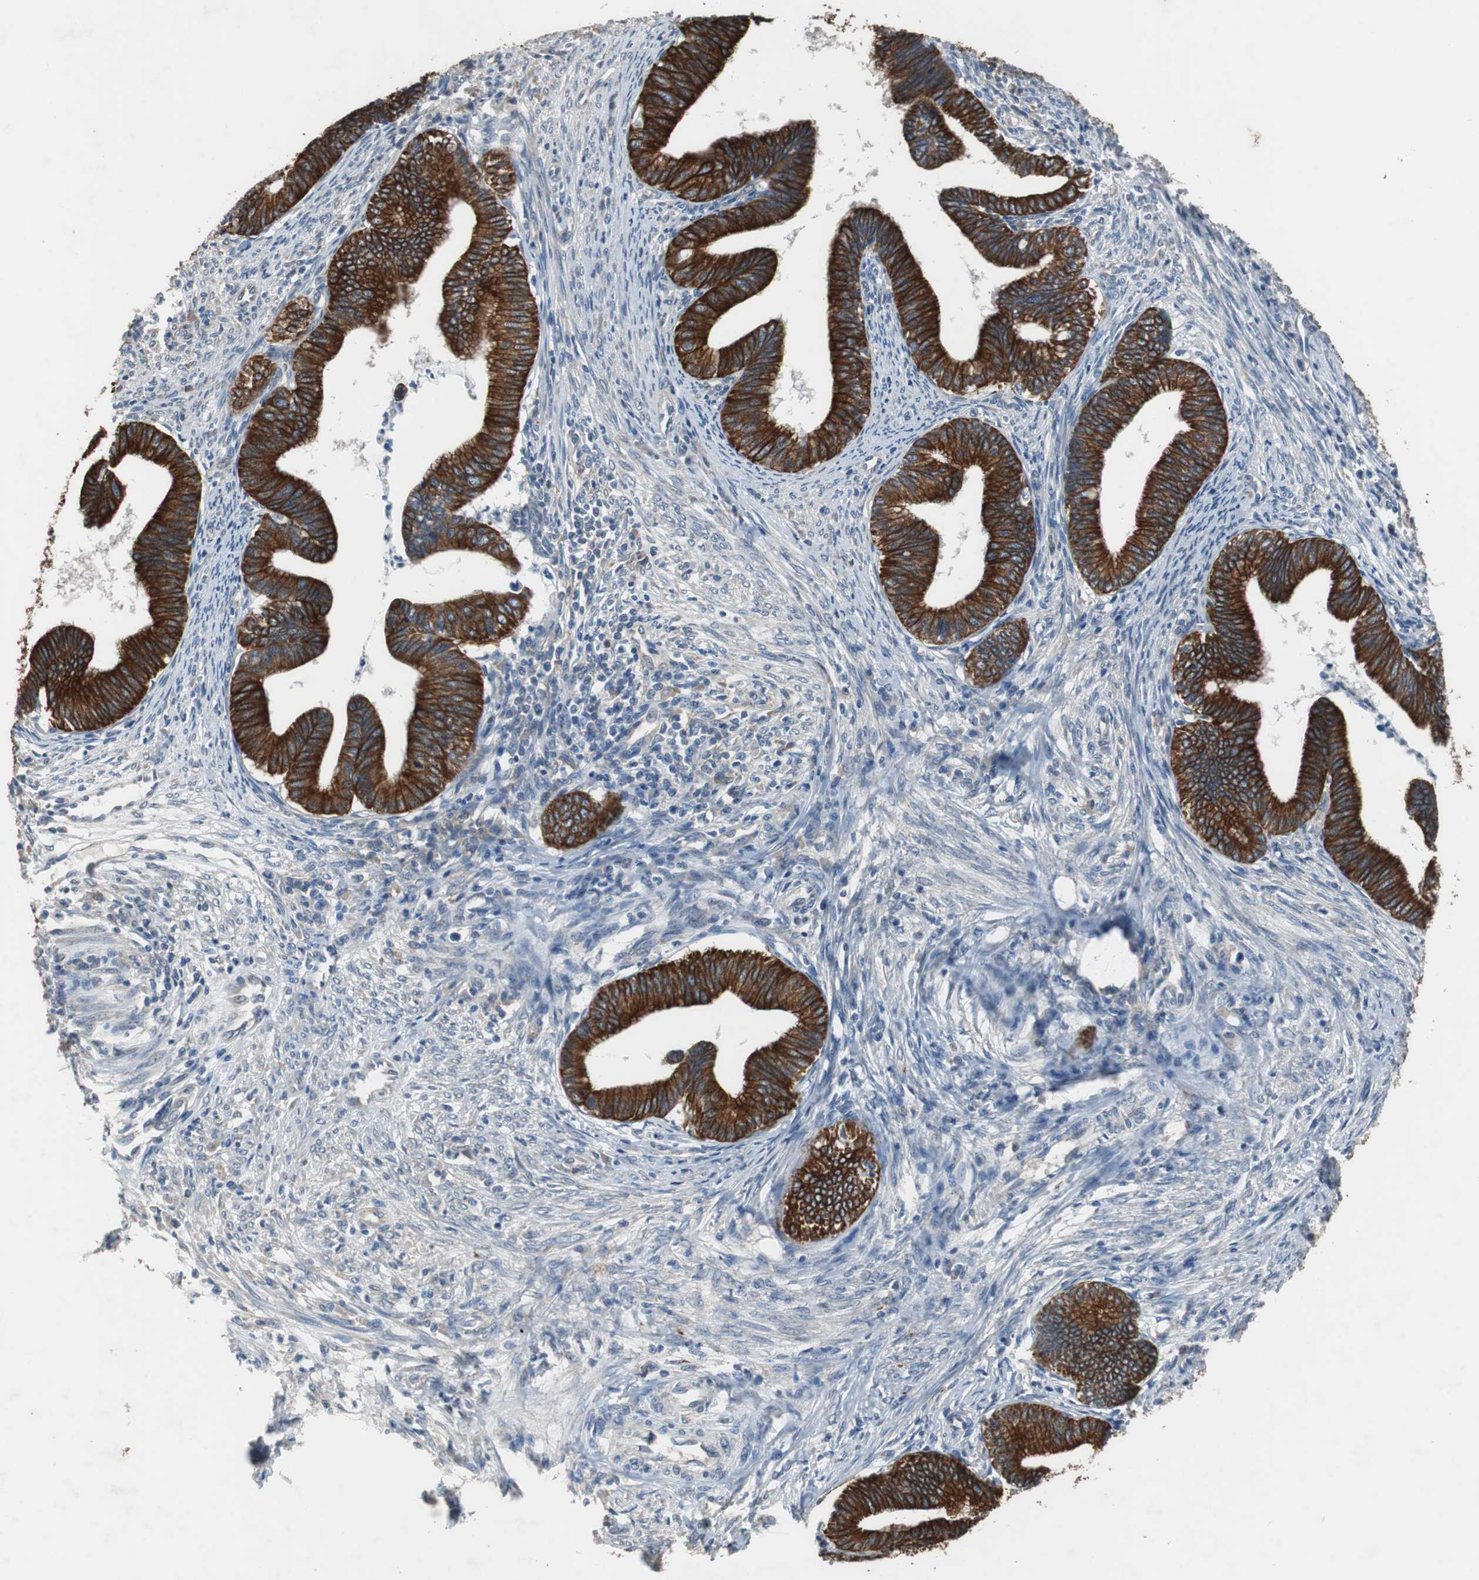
{"staining": {"intensity": "strong", "quantity": ">75%", "location": "cytoplasmic/membranous"}, "tissue": "cervical cancer", "cell_type": "Tumor cells", "image_type": "cancer", "snomed": [{"axis": "morphology", "description": "Adenocarcinoma, NOS"}, {"axis": "topography", "description": "Cervix"}], "caption": "Immunohistochemical staining of human cervical cancer (adenocarcinoma) displays high levels of strong cytoplasmic/membranous protein expression in approximately >75% of tumor cells.", "gene": "USP10", "patient": {"sex": "female", "age": 36}}